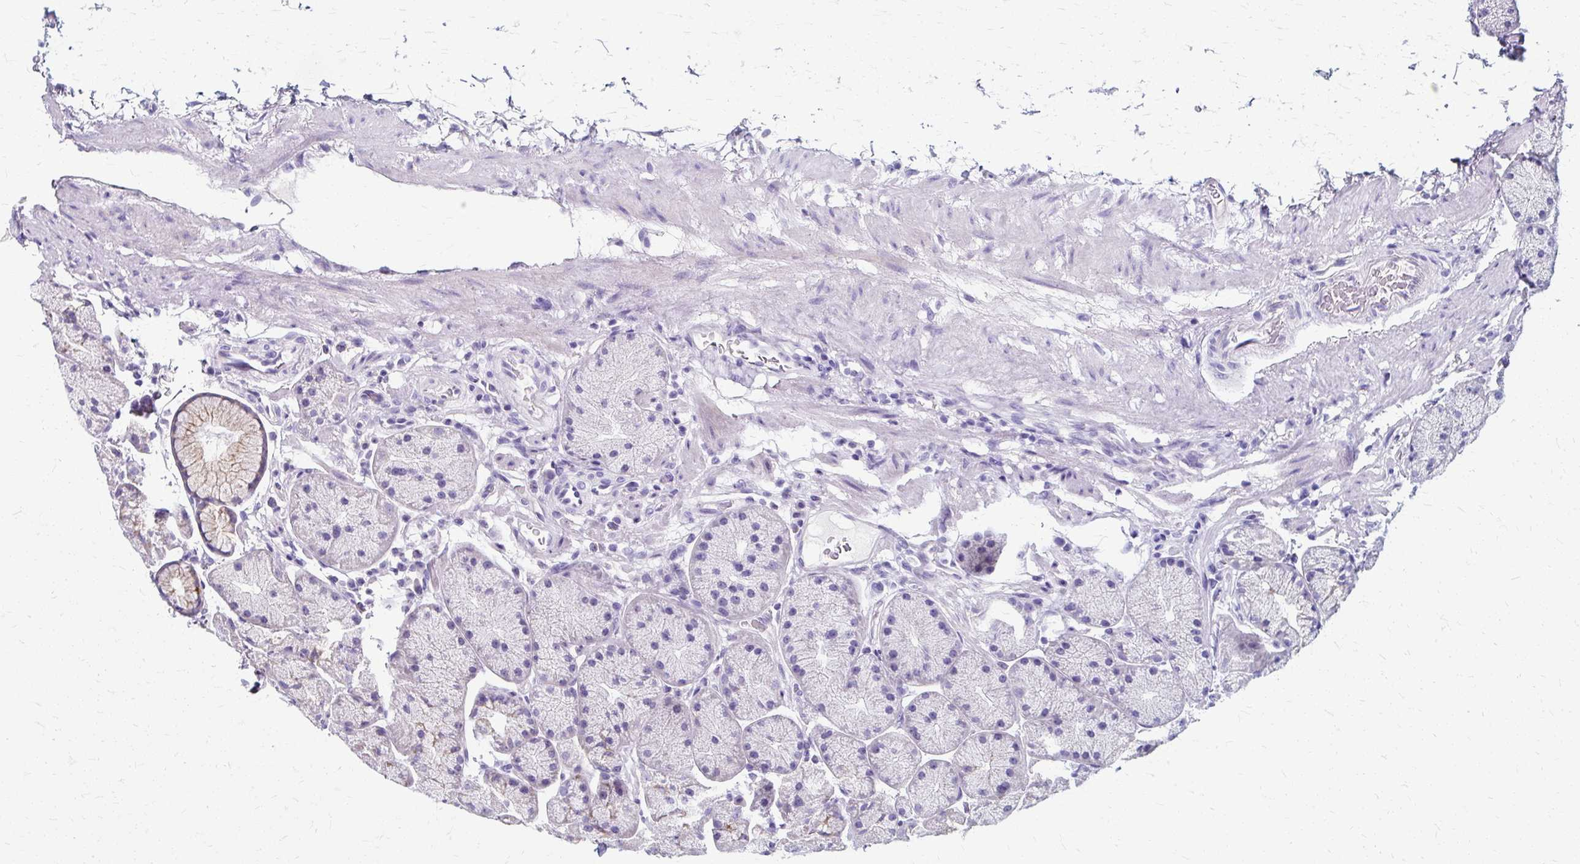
{"staining": {"intensity": "strong", "quantity": "<25%", "location": "cytoplasmic/membranous"}, "tissue": "stomach", "cell_type": "Glandular cells", "image_type": "normal", "snomed": [{"axis": "morphology", "description": "Normal tissue, NOS"}, {"axis": "topography", "description": "Stomach, lower"}], "caption": "Brown immunohistochemical staining in normal stomach demonstrates strong cytoplasmic/membranous positivity in about <25% of glandular cells.", "gene": "ZNF555", "patient": {"sex": "male", "age": 67}}